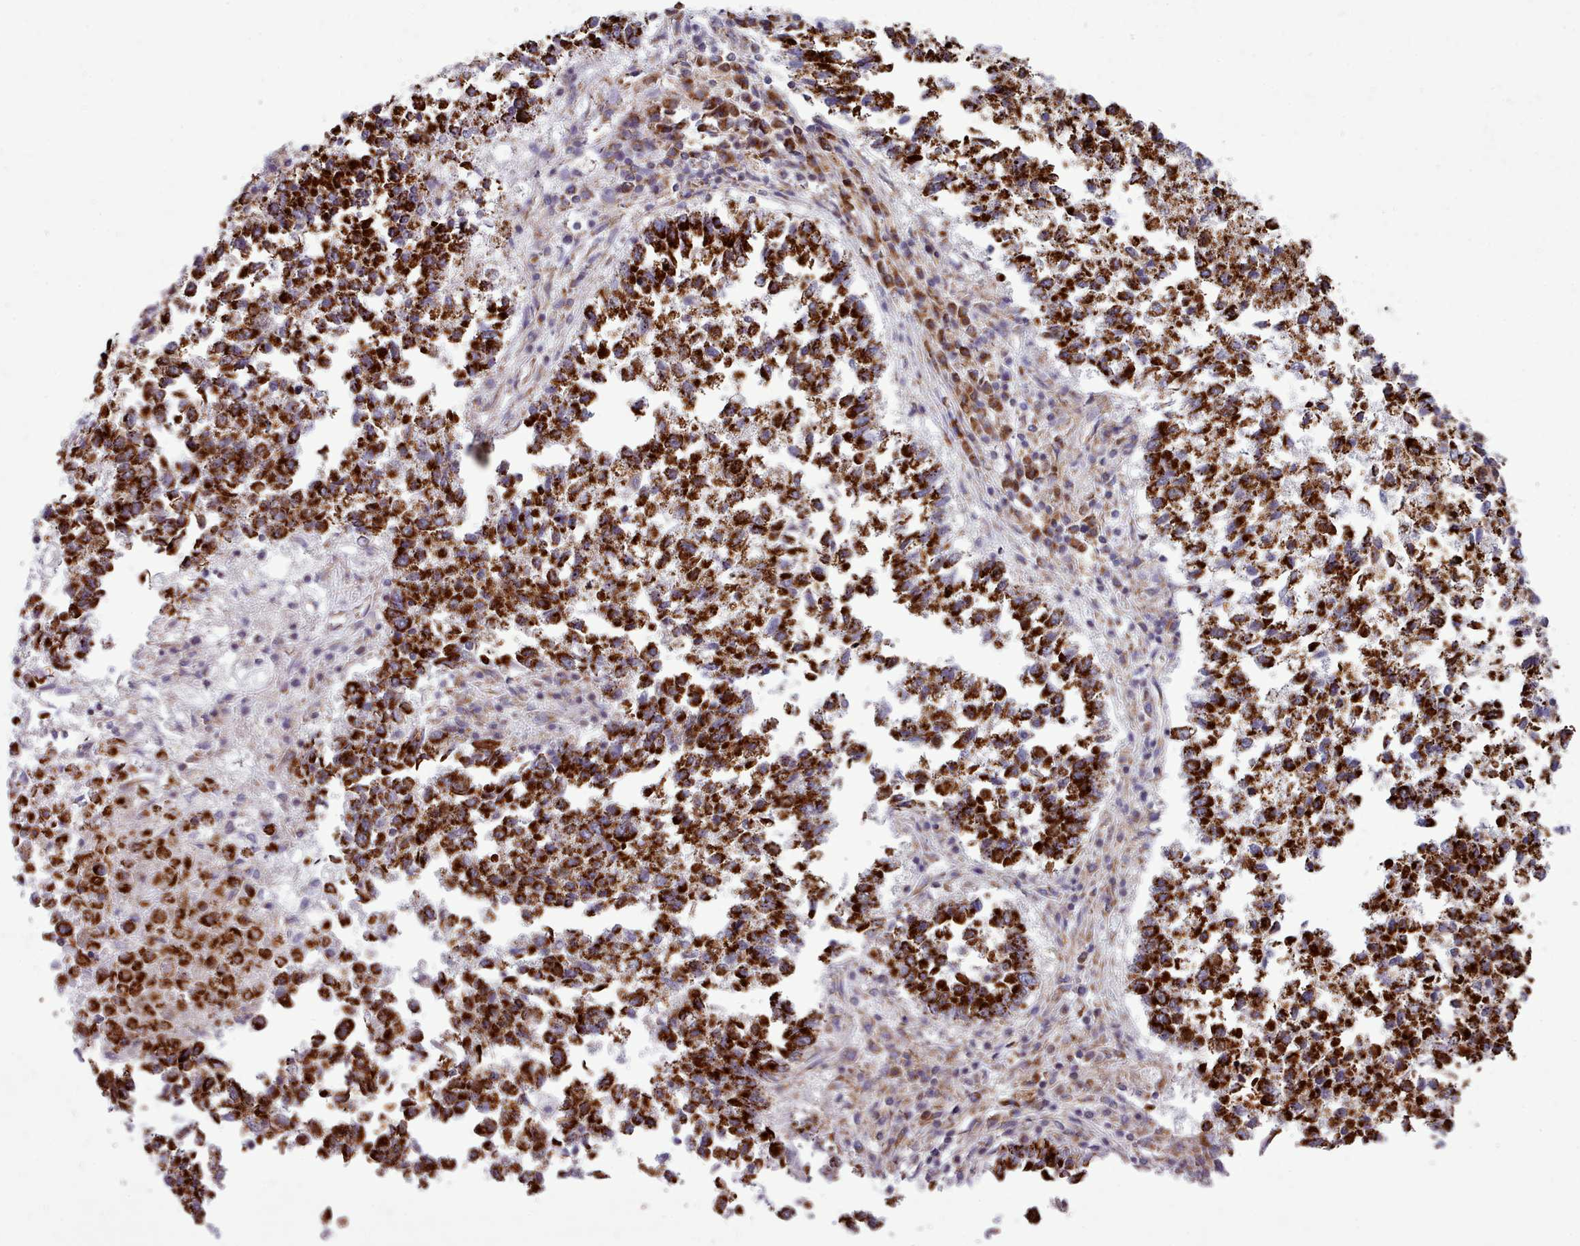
{"staining": {"intensity": "strong", "quantity": ">75%", "location": "cytoplasmic/membranous"}, "tissue": "lung cancer", "cell_type": "Tumor cells", "image_type": "cancer", "snomed": [{"axis": "morphology", "description": "Squamous cell carcinoma, NOS"}, {"axis": "topography", "description": "Lung"}], "caption": "Immunohistochemical staining of human squamous cell carcinoma (lung) exhibits high levels of strong cytoplasmic/membranous protein staining in about >75% of tumor cells. (DAB (3,3'-diaminobenzidine) IHC, brown staining for protein, blue staining for nuclei).", "gene": "SRP54", "patient": {"sex": "male", "age": 73}}